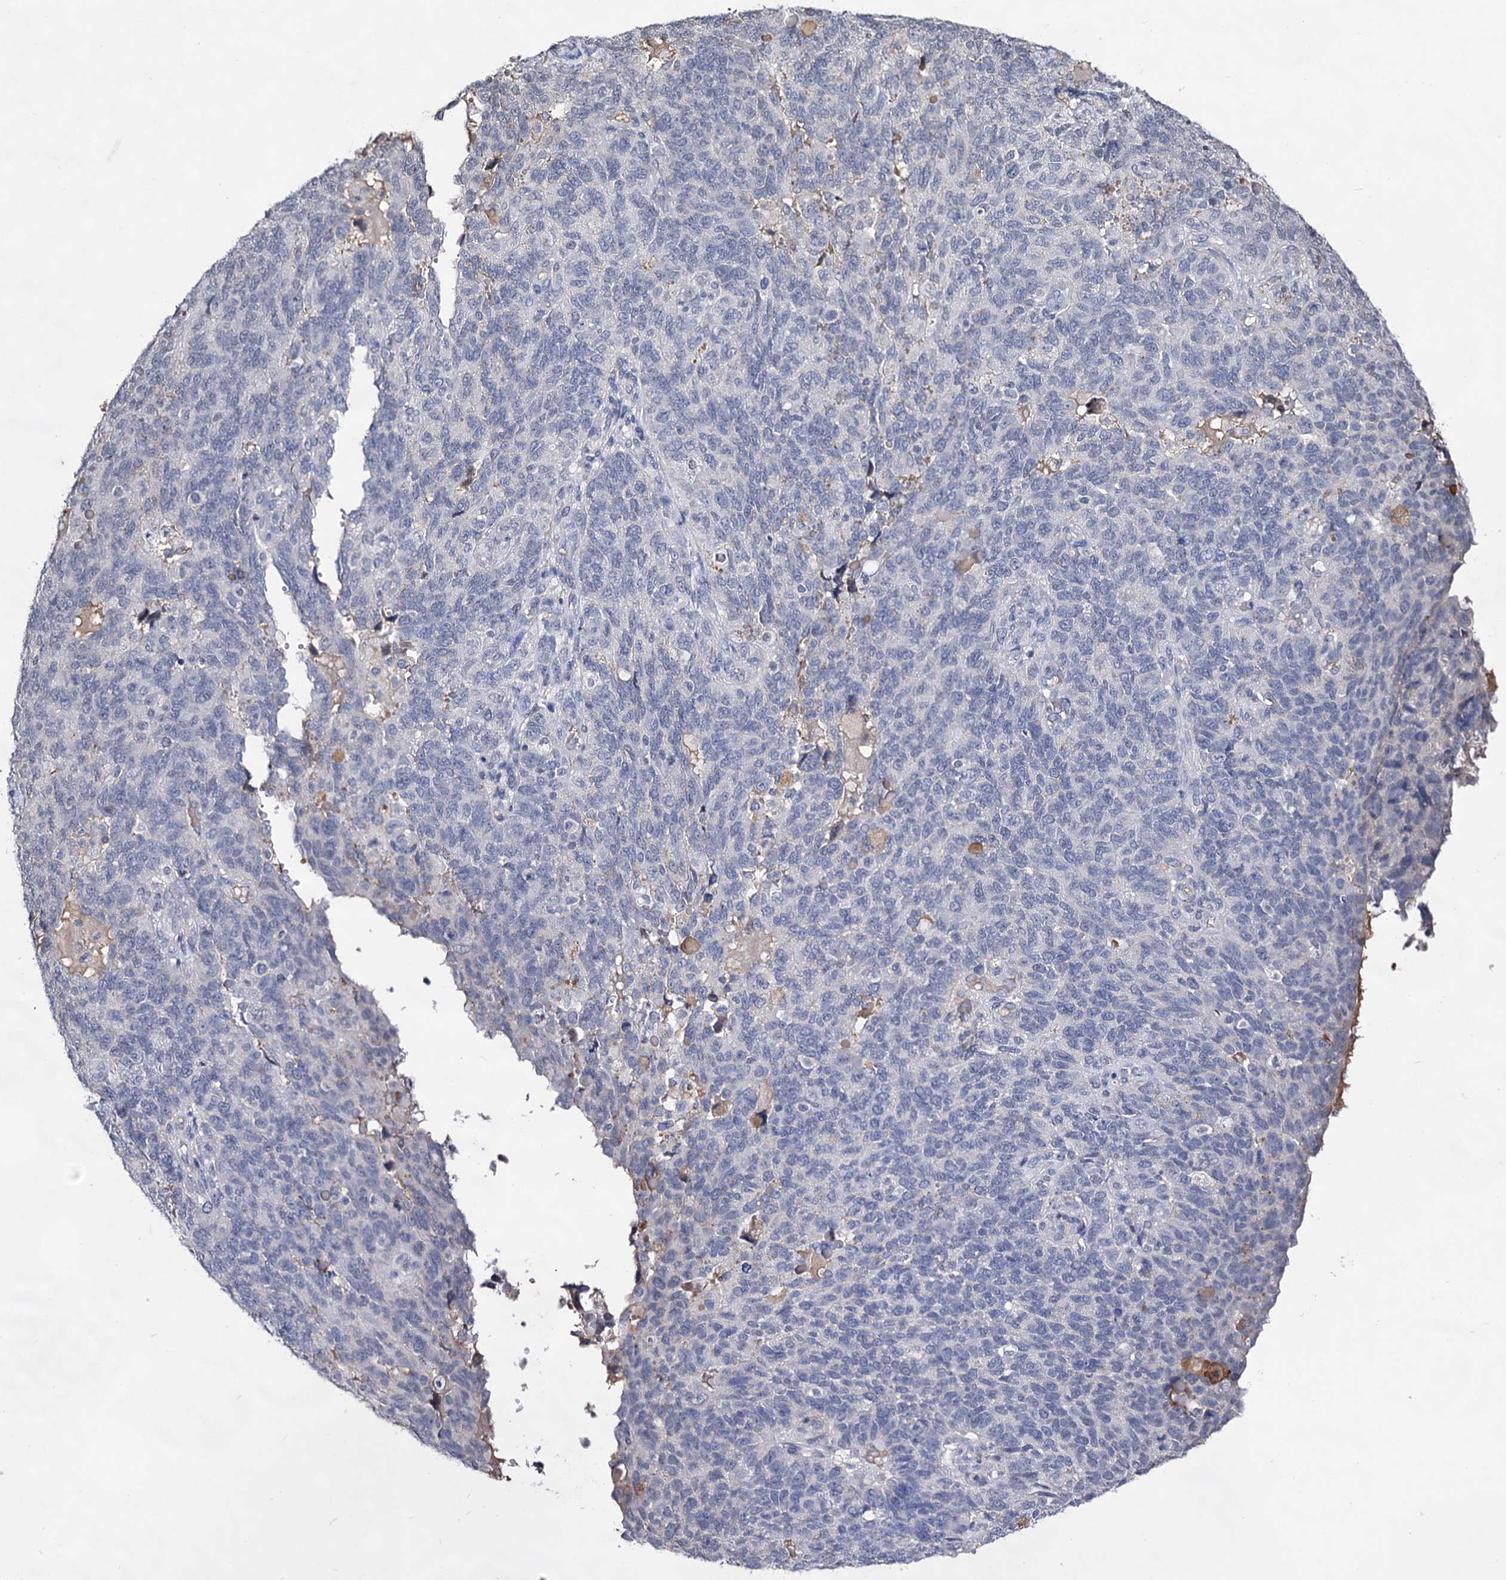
{"staining": {"intensity": "negative", "quantity": "none", "location": "none"}, "tissue": "endometrial cancer", "cell_type": "Tumor cells", "image_type": "cancer", "snomed": [{"axis": "morphology", "description": "Adenocarcinoma, NOS"}, {"axis": "topography", "description": "Endometrium"}], "caption": "High magnification brightfield microscopy of endometrial cancer stained with DAB (3,3'-diaminobenzidine) (brown) and counterstained with hematoxylin (blue): tumor cells show no significant positivity. Brightfield microscopy of immunohistochemistry stained with DAB (brown) and hematoxylin (blue), captured at high magnification.", "gene": "PLIN1", "patient": {"sex": "female", "age": 66}}